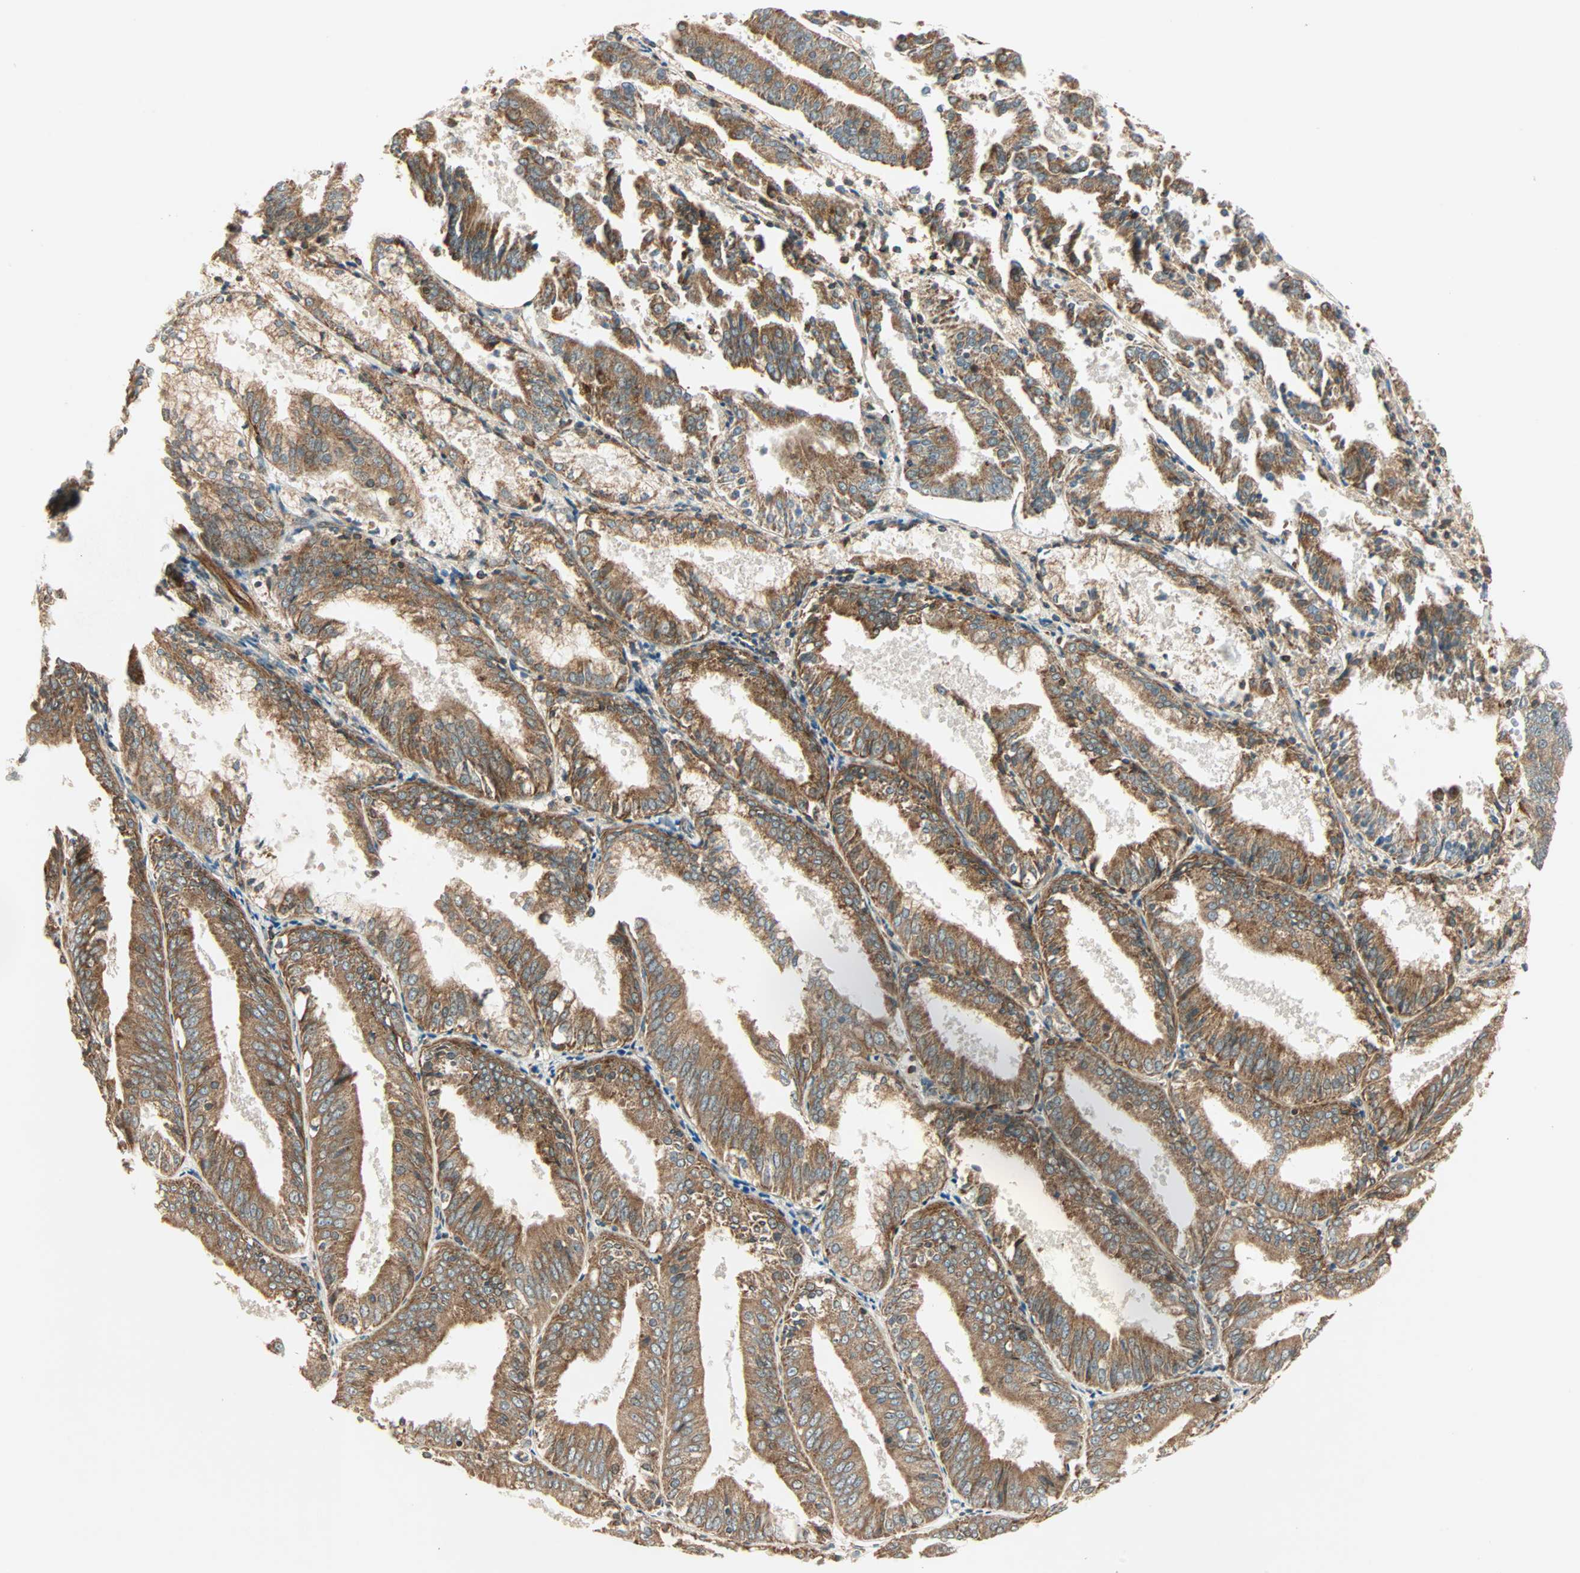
{"staining": {"intensity": "moderate", "quantity": ">75%", "location": "cytoplasmic/membranous"}, "tissue": "endometrial cancer", "cell_type": "Tumor cells", "image_type": "cancer", "snomed": [{"axis": "morphology", "description": "Adenocarcinoma, NOS"}, {"axis": "topography", "description": "Endometrium"}], "caption": "Protein expression by immunohistochemistry reveals moderate cytoplasmic/membranous expression in about >75% of tumor cells in adenocarcinoma (endometrial).", "gene": "PNPLA6", "patient": {"sex": "female", "age": 63}}